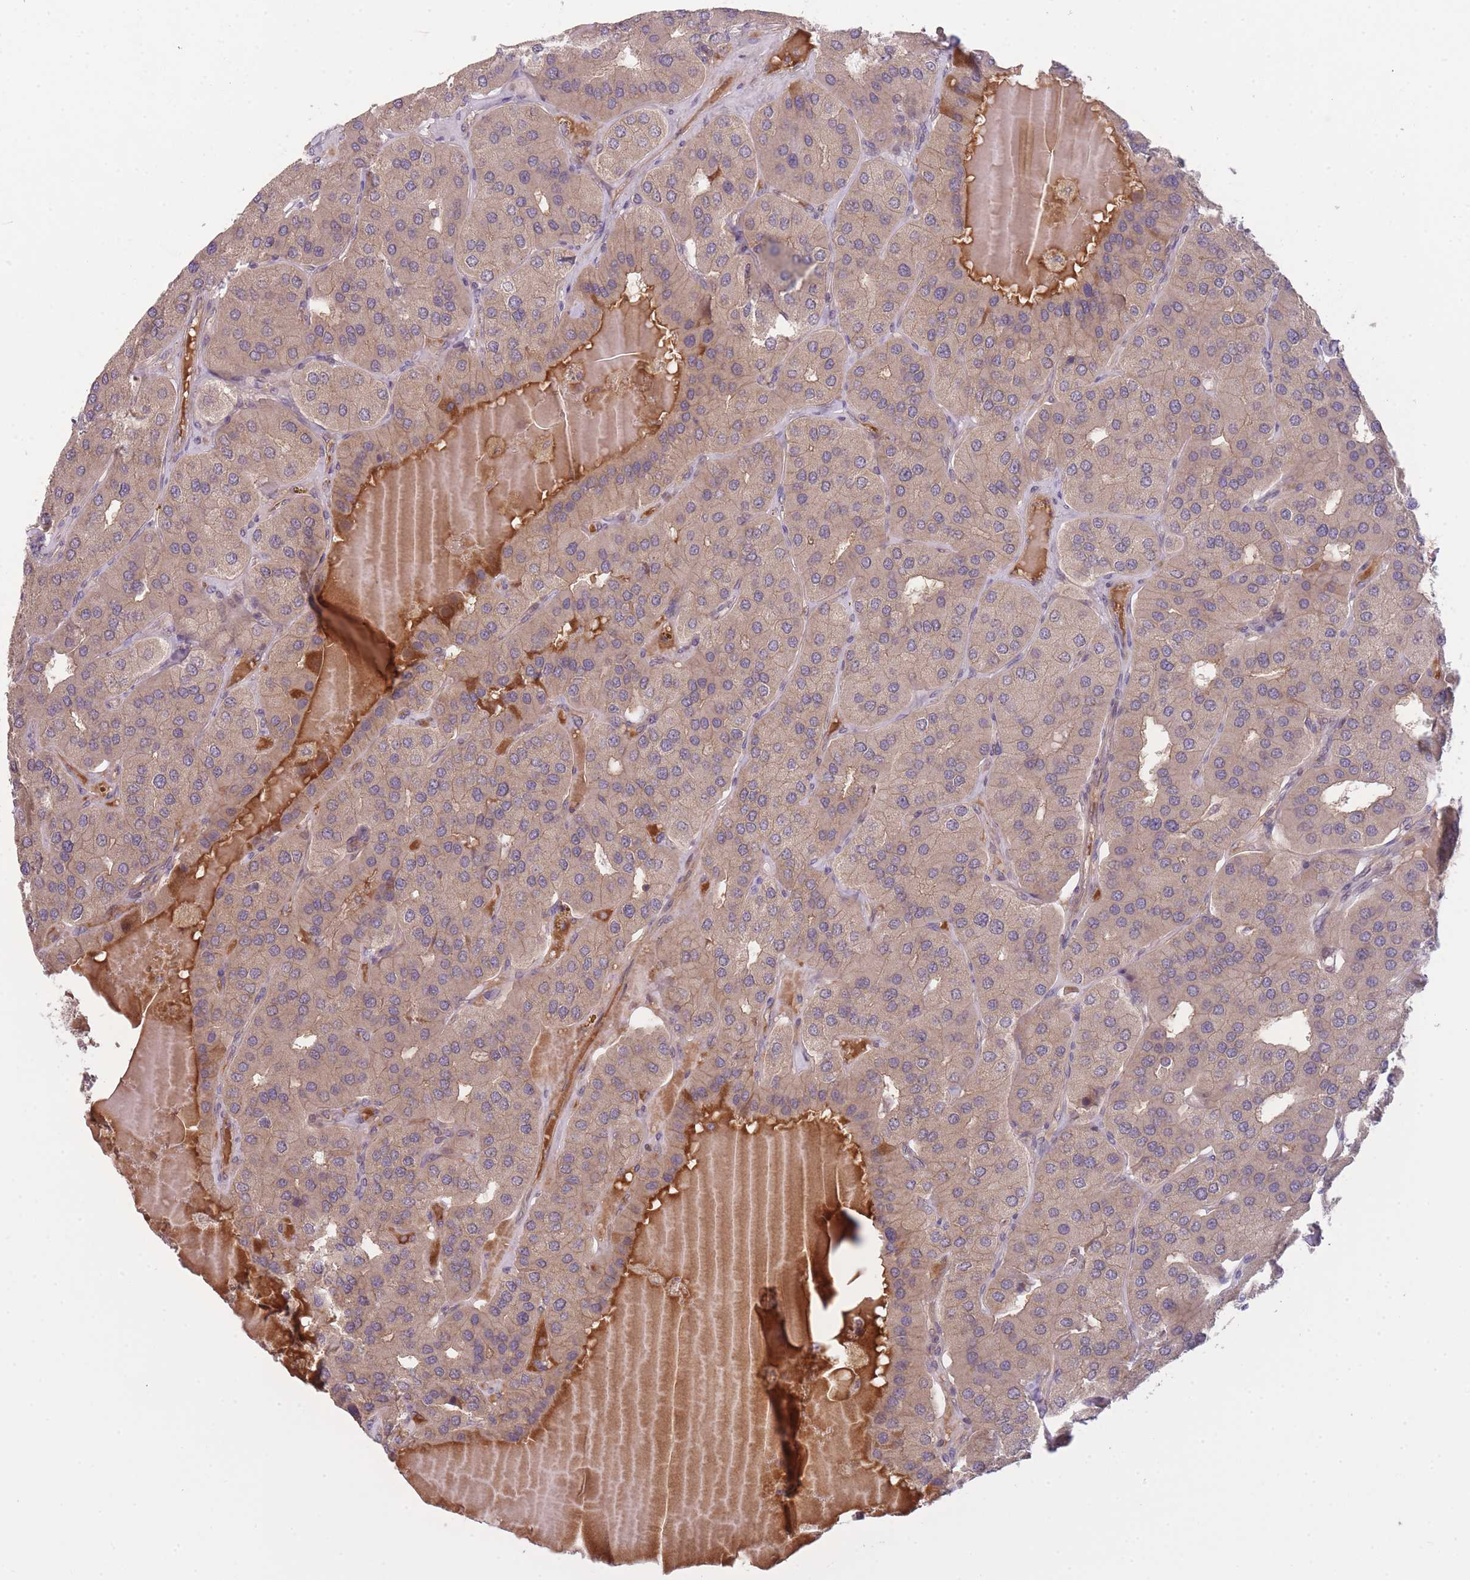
{"staining": {"intensity": "weak", "quantity": "<25%", "location": "cytoplasmic/membranous"}, "tissue": "parathyroid gland", "cell_type": "Glandular cells", "image_type": "normal", "snomed": [{"axis": "morphology", "description": "Normal tissue, NOS"}, {"axis": "morphology", "description": "Adenoma, NOS"}, {"axis": "topography", "description": "Parathyroid gland"}], "caption": "Micrograph shows no significant protein staining in glandular cells of unremarkable parathyroid gland.", "gene": "PFDN6", "patient": {"sex": "female", "age": 86}}